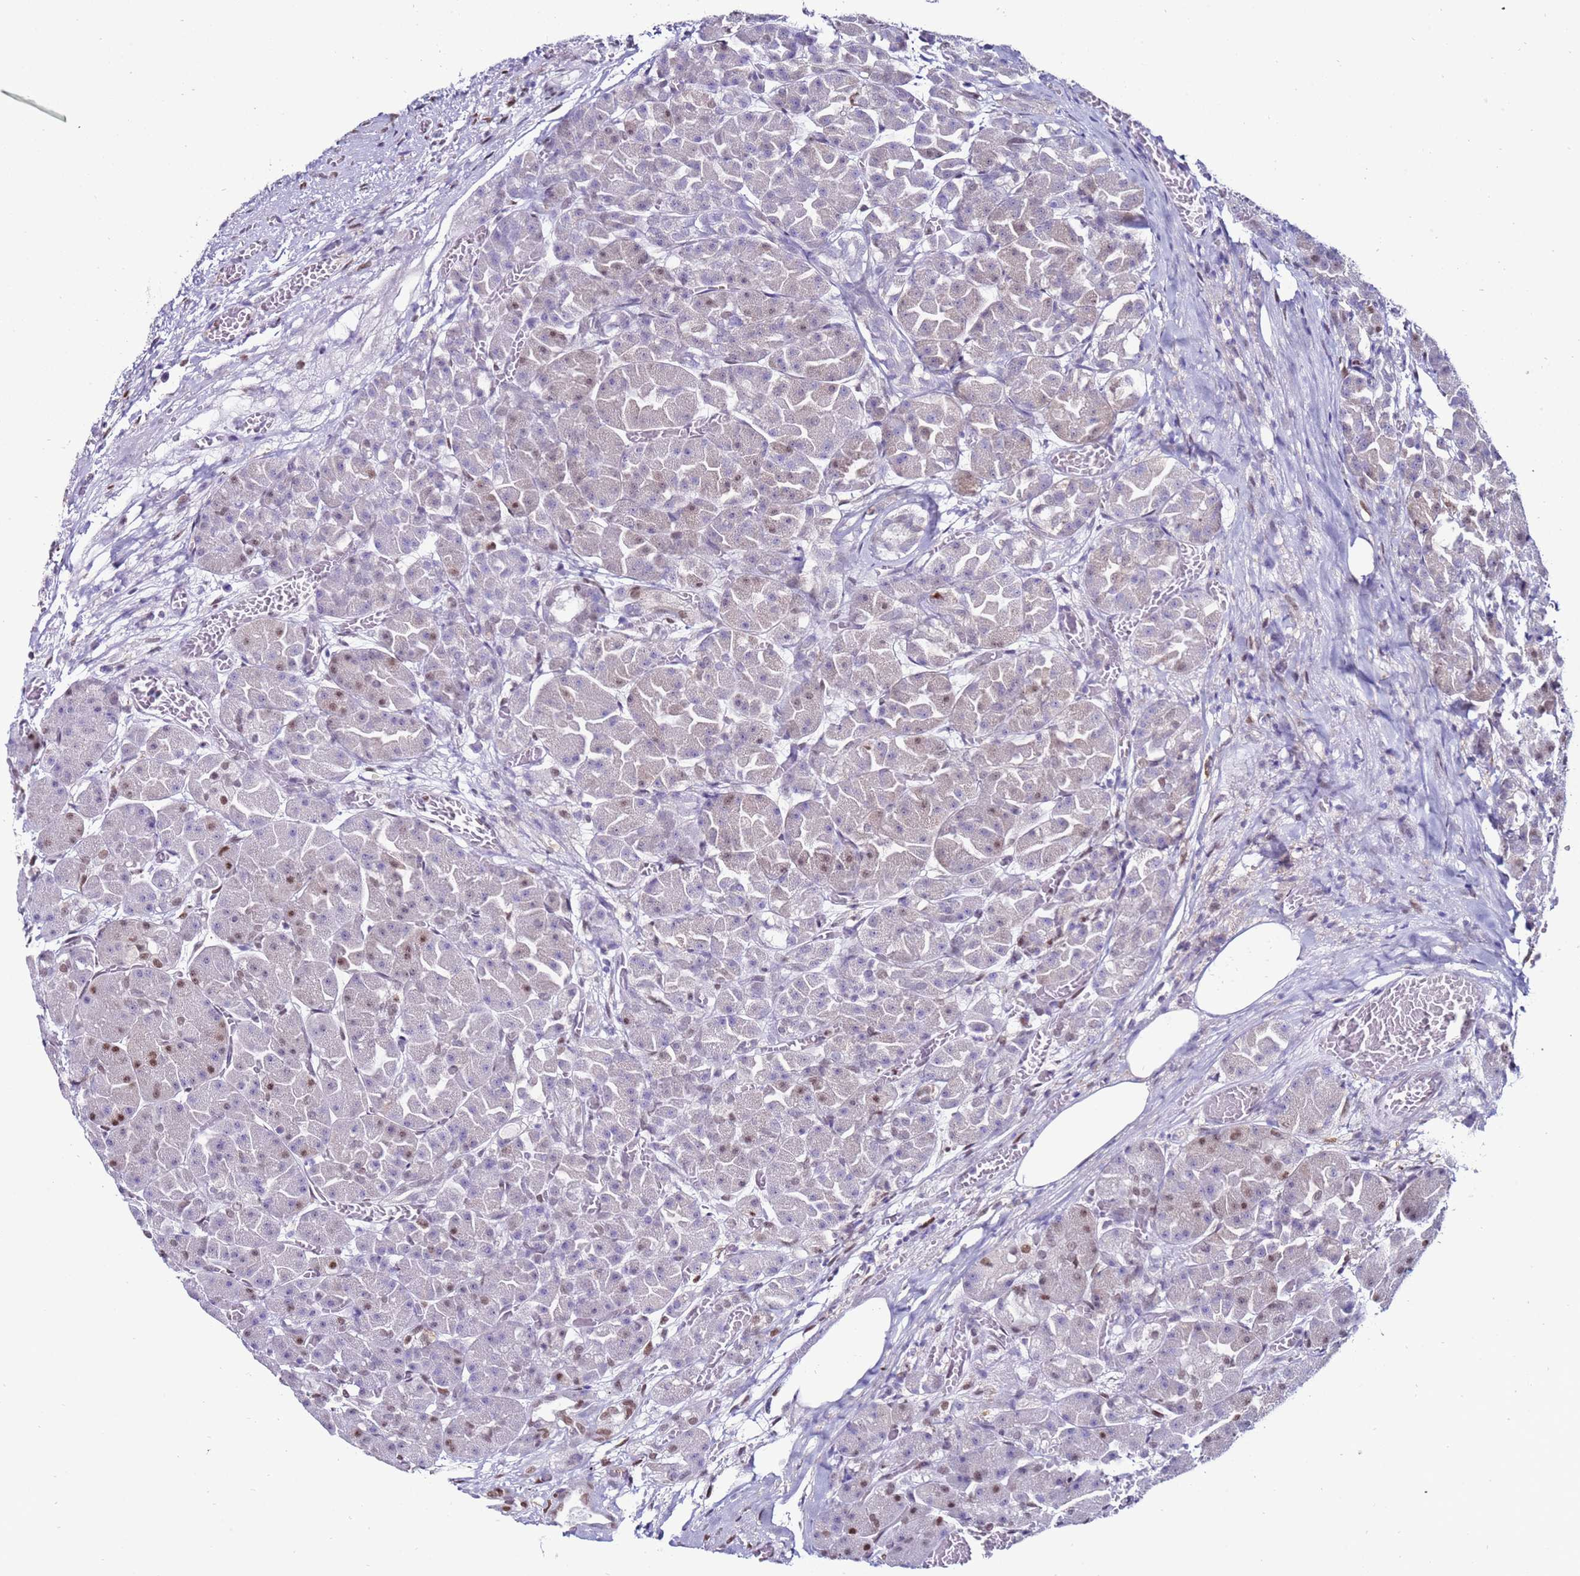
{"staining": {"intensity": "strong", "quantity": "<25%", "location": "nuclear"}, "tissue": "pancreas", "cell_type": "Exocrine glandular cells", "image_type": "normal", "snomed": [{"axis": "morphology", "description": "Normal tissue, NOS"}, {"axis": "topography", "description": "Pancreas"}], "caption": "Immunohistochemistry (IHC) micrograph of benign pancreas: pancreas stained using IHC shows medium levels of strong protein expression localized specifically in the nuclear of exocrine glandular cells, appearing as a nuclear brown color.", "gene": "KPNA4", "patient": {"sex": "male", "age": 63}}